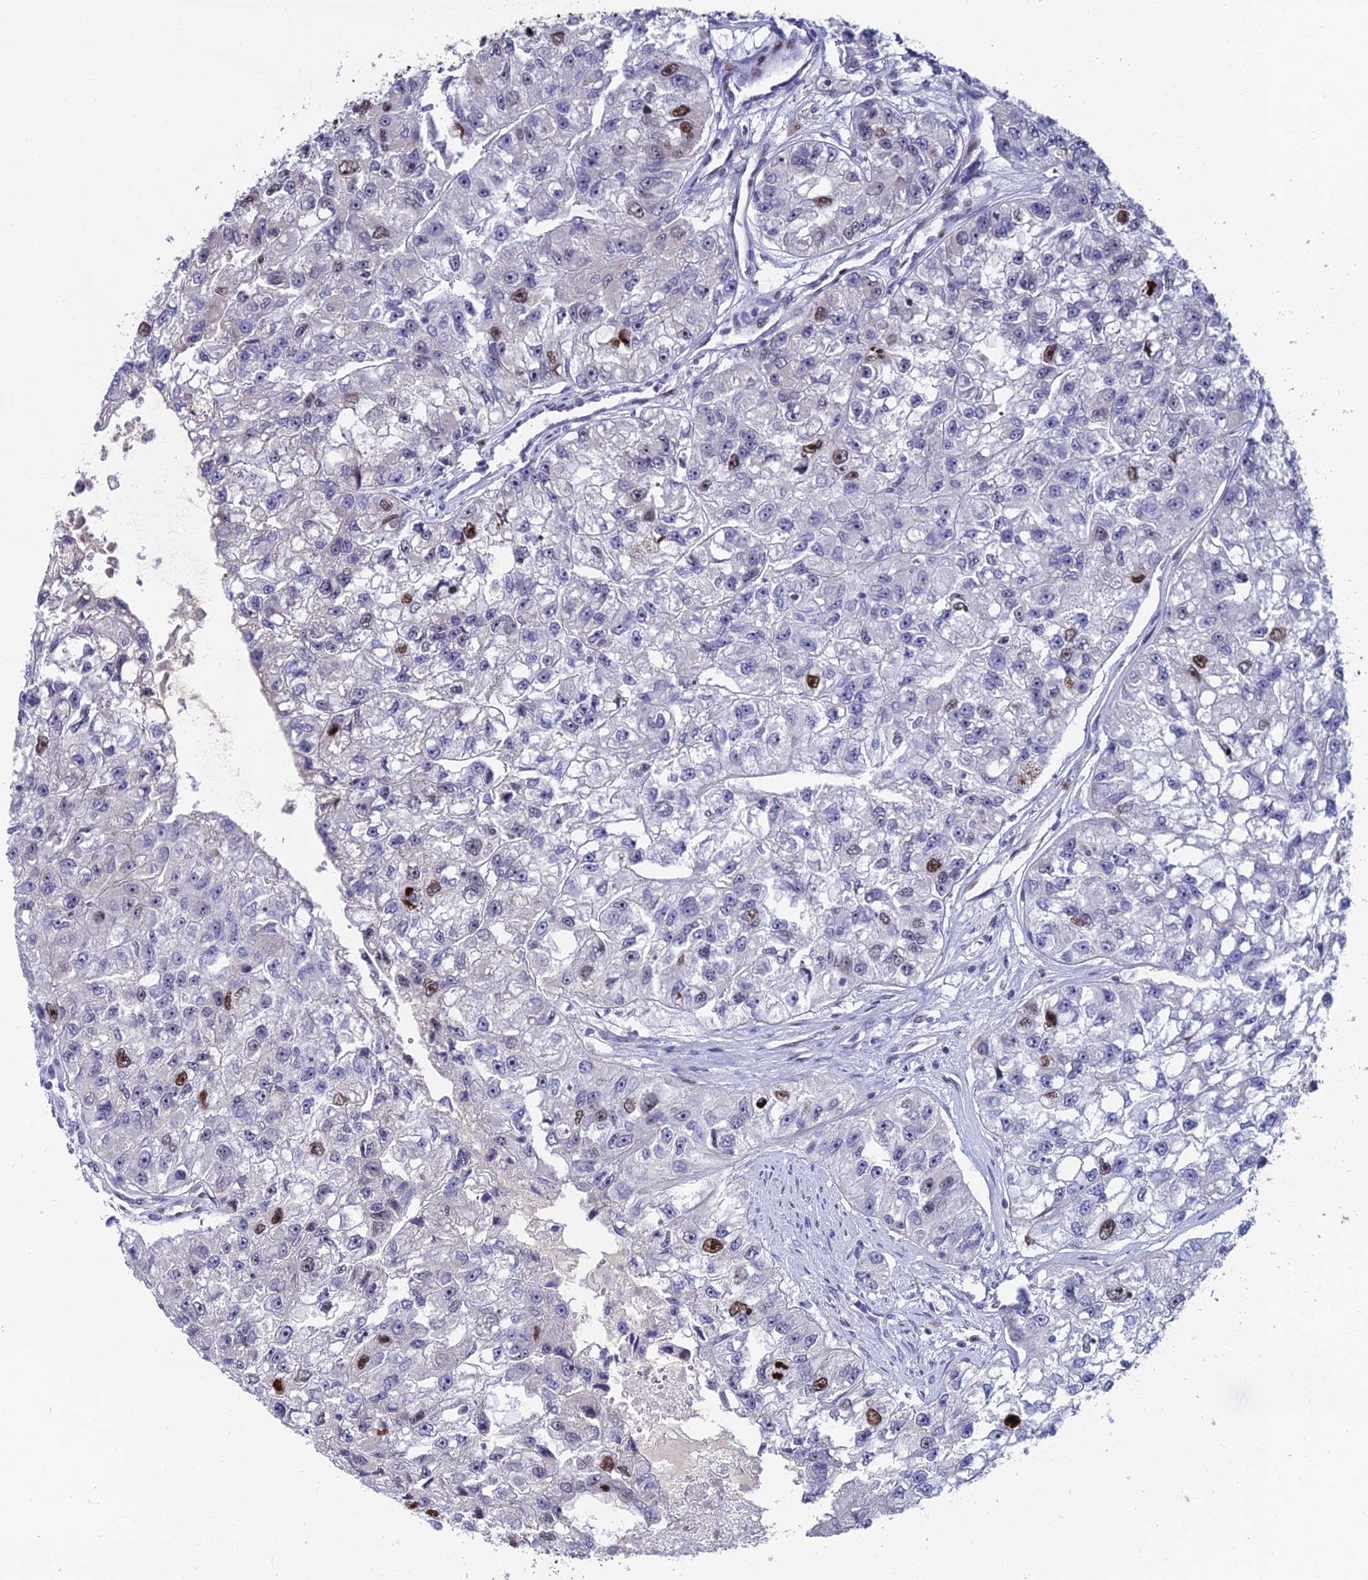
{"staining": {"intensity": "strong", "quantity": "<25%", "location": "nuclear"}, "tissue": "renal cancer", "cell_type": "Tumor cells", "image_type": "cancer", "snomed": [{"axis": "morphology", "description": "Adenocarcinoma, NOS"}, {"axis": "topography", "description": "Kidney"}], "caption": "Immunohistochemical staining of renal adenocarcinoma displays strong nuclear protein positivity in about <25% of tumor cells.", "gene": "TAF9B", "patient": {"sex": "male", "age": 63}}